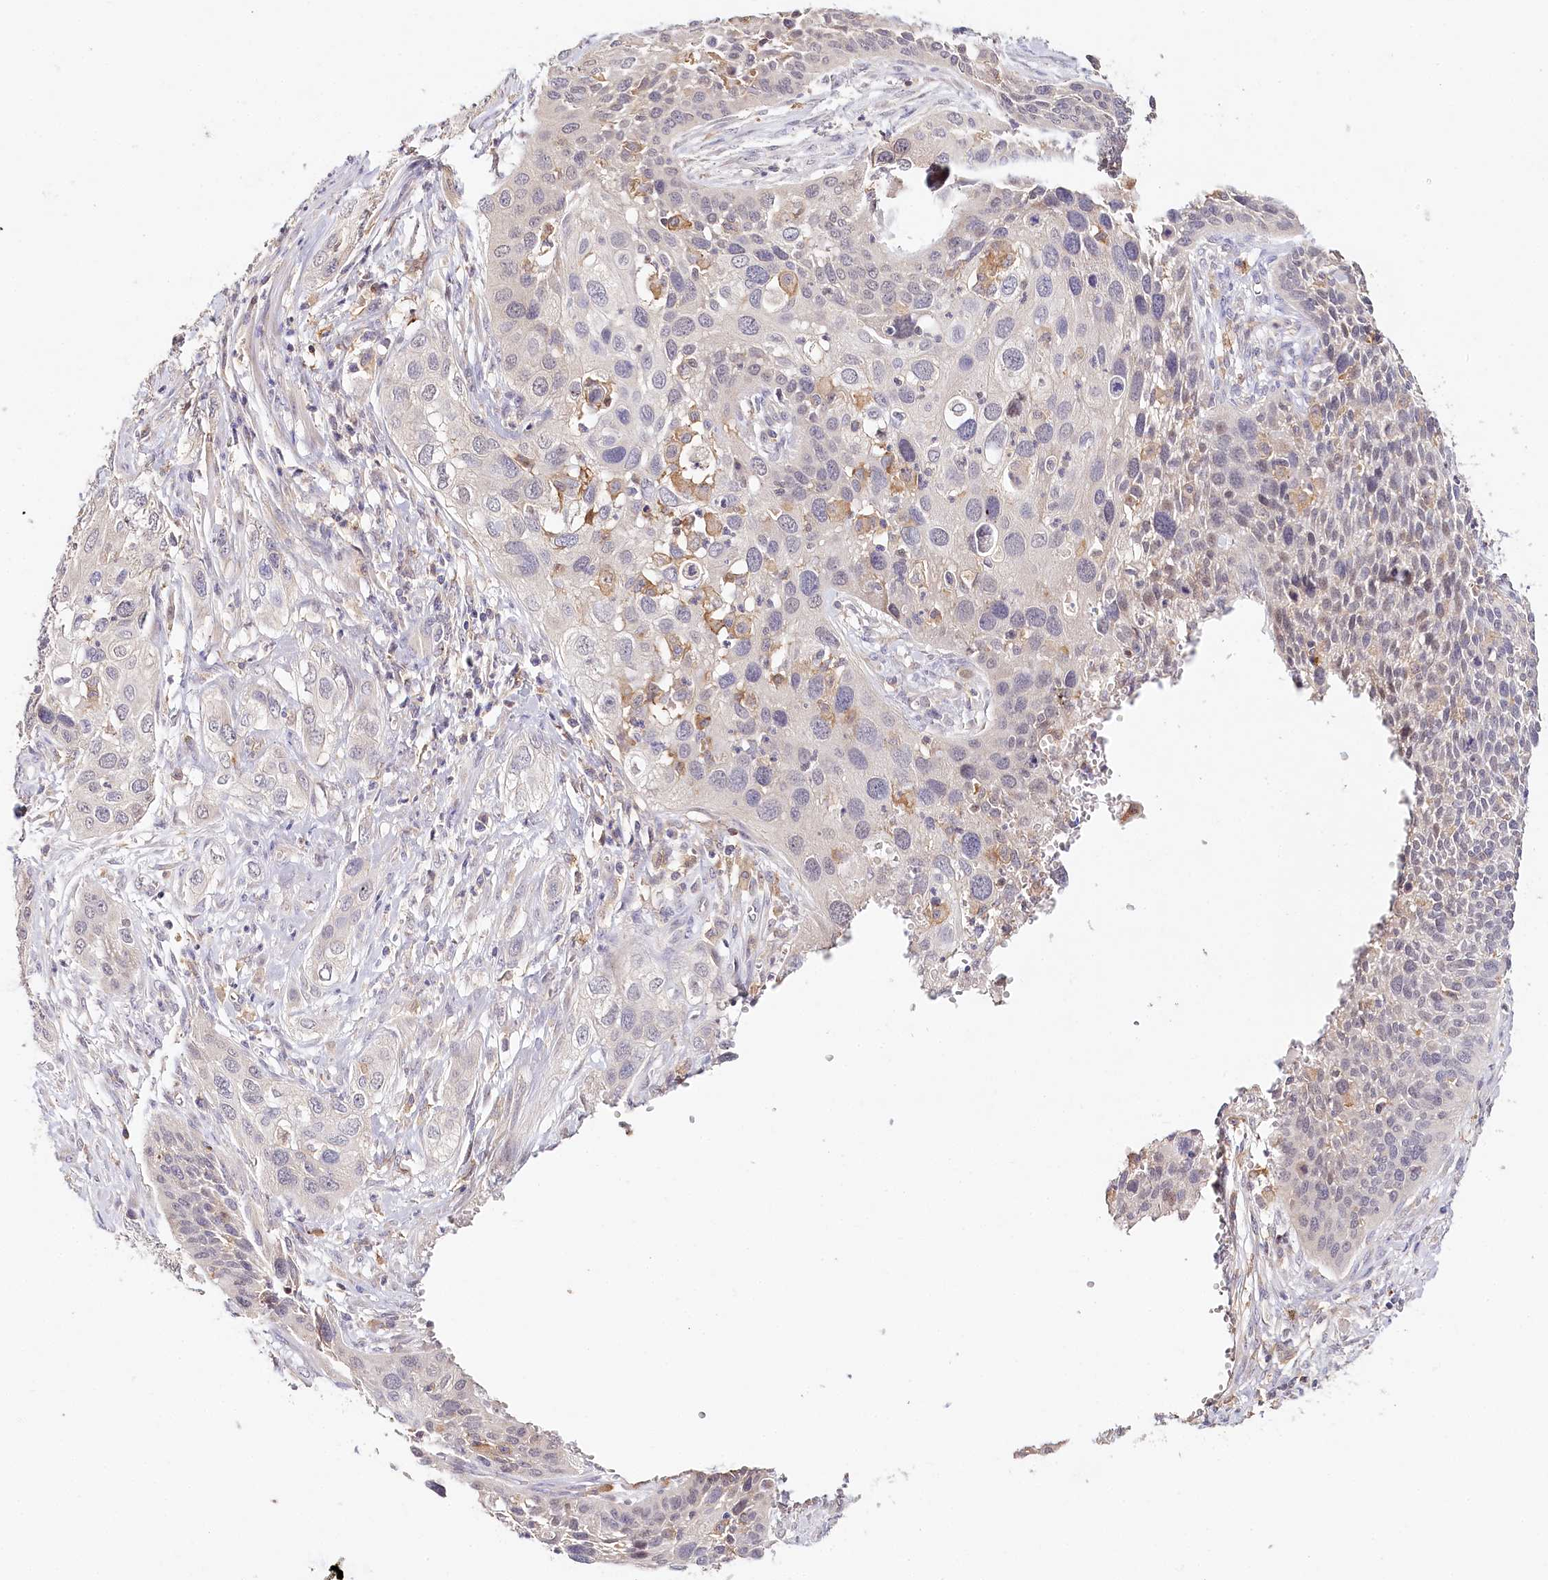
{"staining": {"intensity": "negative", "quantity": "none", "location": "none"}, "tissue": "cervical cancer", "cell_type": "Tumor cells", "image_type": "cancer", "snomed": [{"axis": "morphology", "description": "Squamous cell carcinoma, NOS"}, {"axis": "topography", "description": "Cervix"}], "caption": "Immunohistochemistry (IHC) micrograph of neoplastic tissue: human cervical squamous cell carcinoma stained with DAB demonstrates no significant protein expression in tumor cells. Nuclei are stained in blue.", "gene": "DAPK1", "patient": {"sex": "female", "age": 34}}